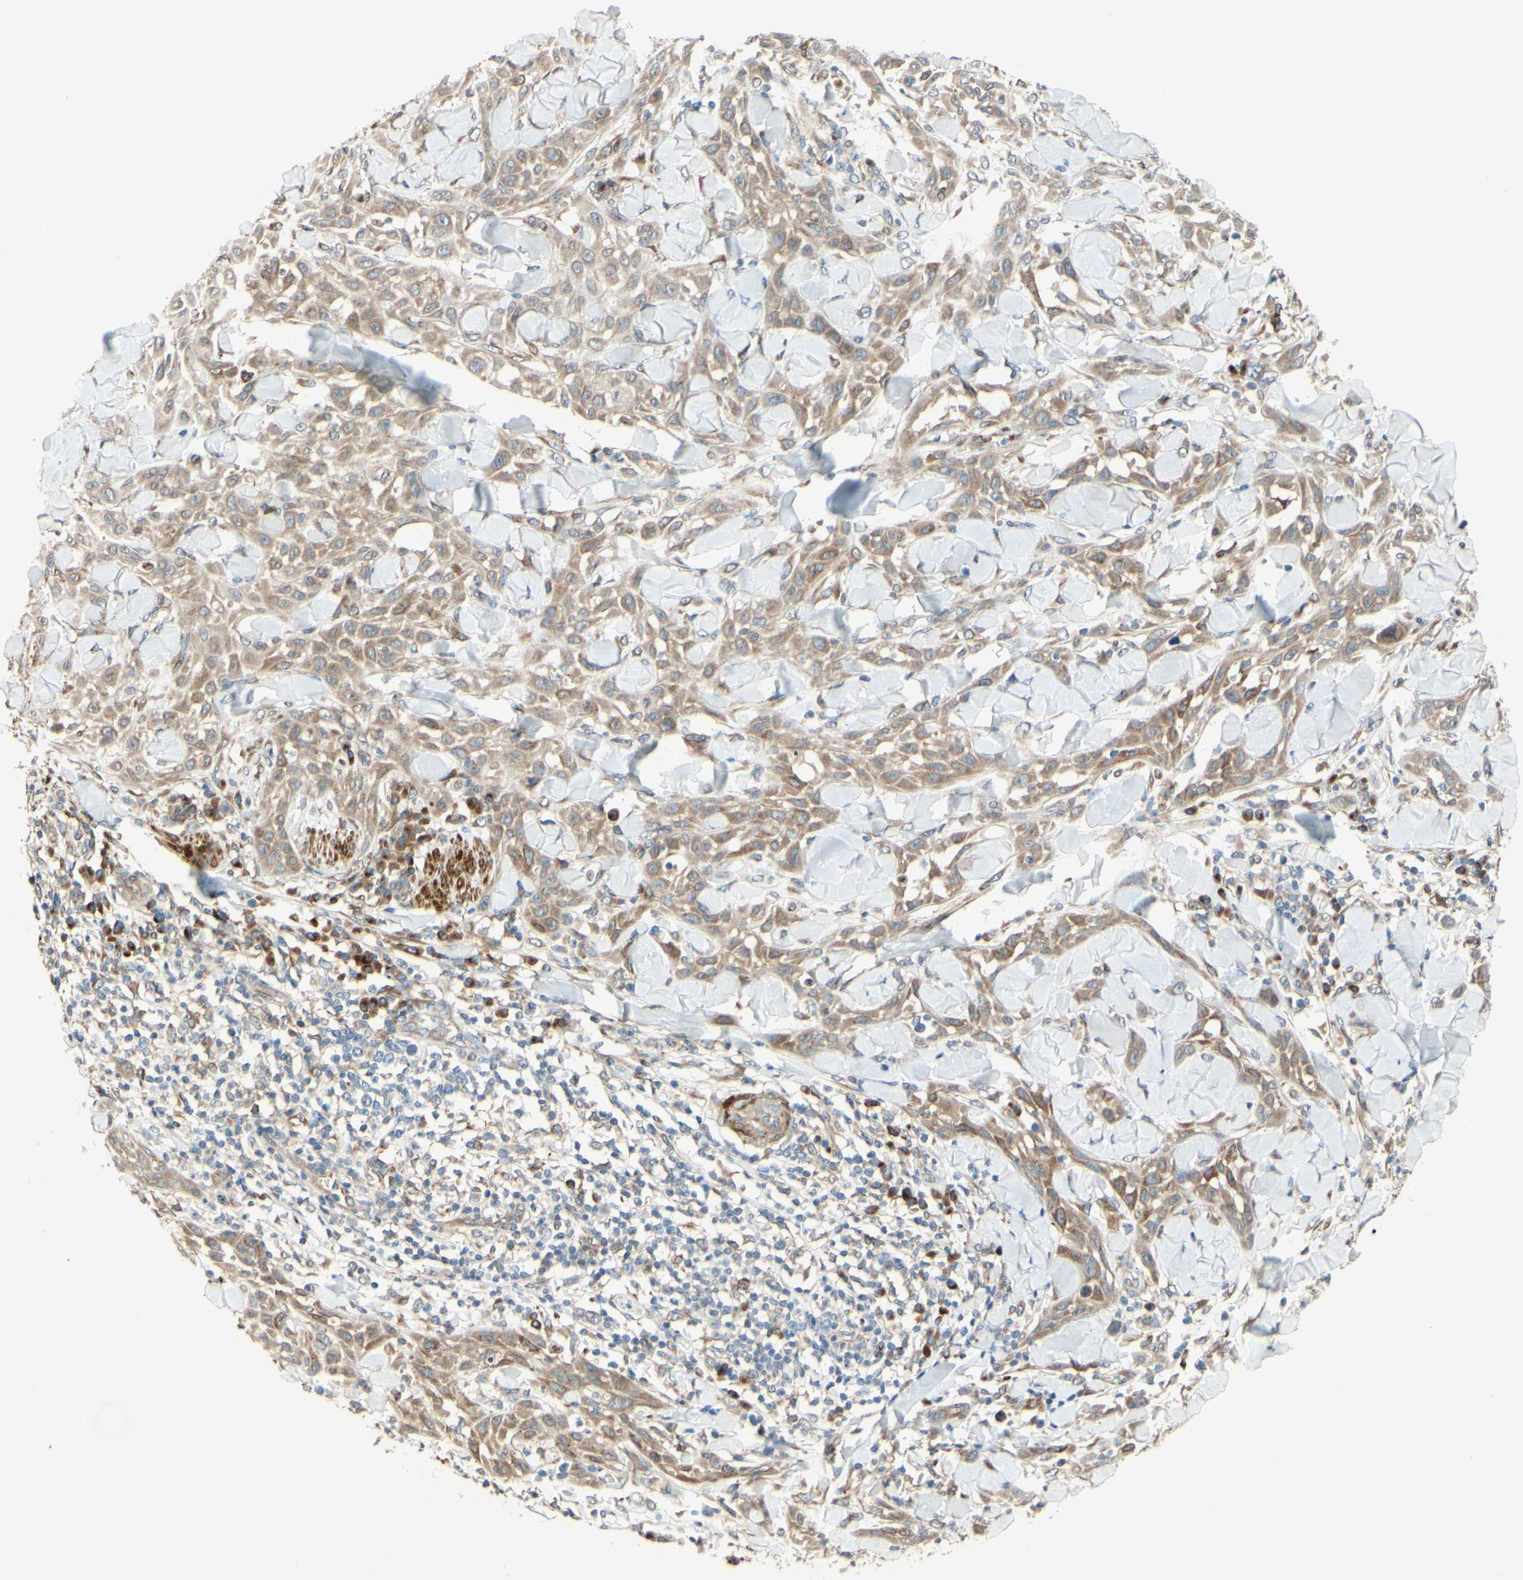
{"staining": {"intensity": "weak", "quantity": ">75%", "location": "cytoplasmic/membranous,nuclear"}, "tissue": "skin cancer", "cell_type": "Tumor cells", "image_type": "cancer", "snomed": [{"axis": "morphology", "description": "Squamous cell carcinoma, NOS"}, {"axis": "topography", "description": "Skin"}], "caption": "Squamous cell carcinoma (skin) stained for a protein shows weak cytoplasmic/membranous and nuclear positivity in tumor cells. Nuclei are stained in blue.", "gene": "PTPRU", "patient": {"sex": "male", "age": 24}}